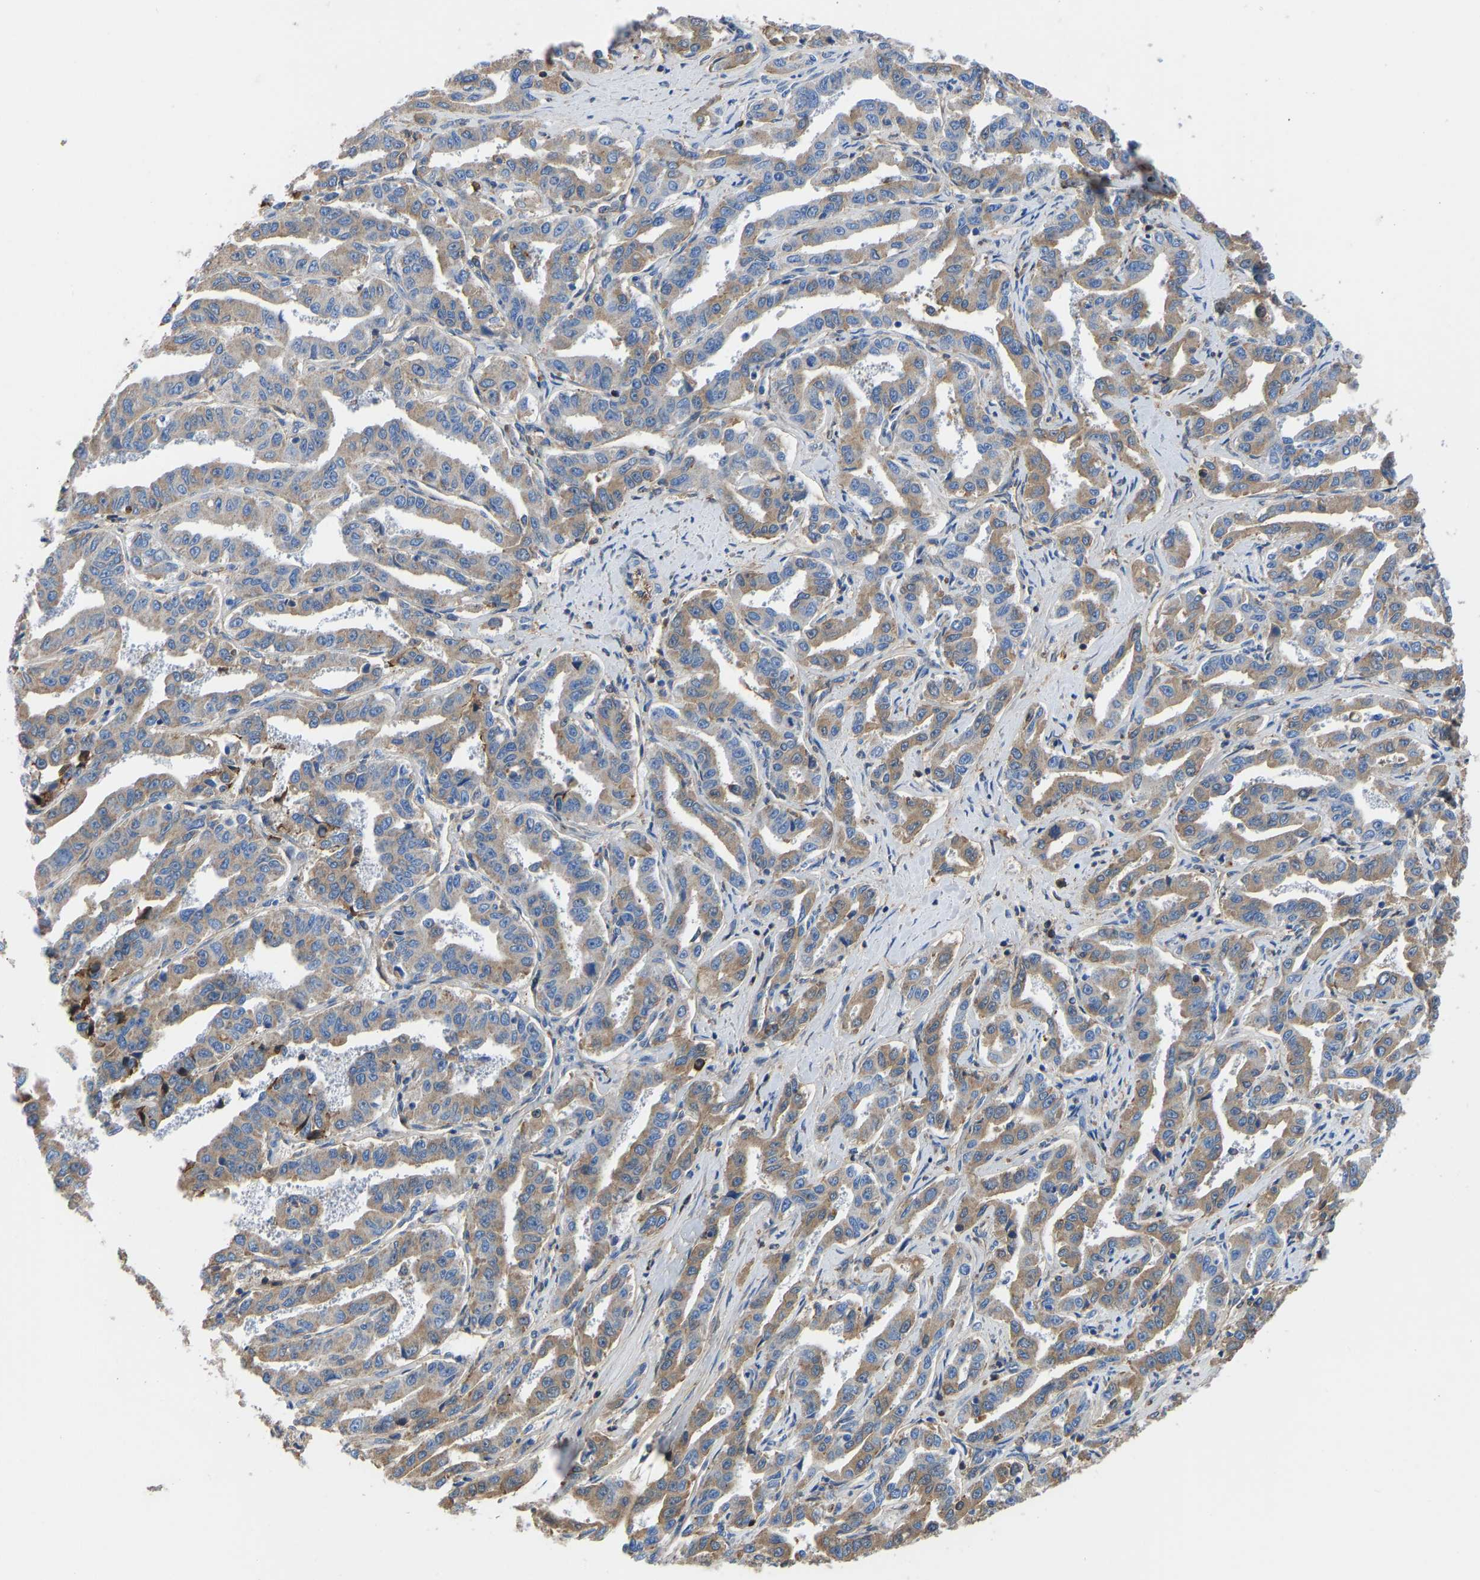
{"staining": {"intensity": "moderate", "quantity": ">75%", "location": "cytoplasmic/membranous"}, "tissue": "liver cancer", "cell_type": "Tumor cells", "image_type": "cancer", "snomed": [{"axis": "morphology", "description": "Cholangiocarcinoma"}, {"axis": "topography", "description": "Liver"}], "caption": "An IHC image of tumor tissue is shown. Protein staining in brown shows moderate cytoplasmic/membranous positivity in liver cancer (cholangiocarcinoma) within tumor cells.", "gene": "HSPG2", "patient": {"sex": "male", "age": 59}}